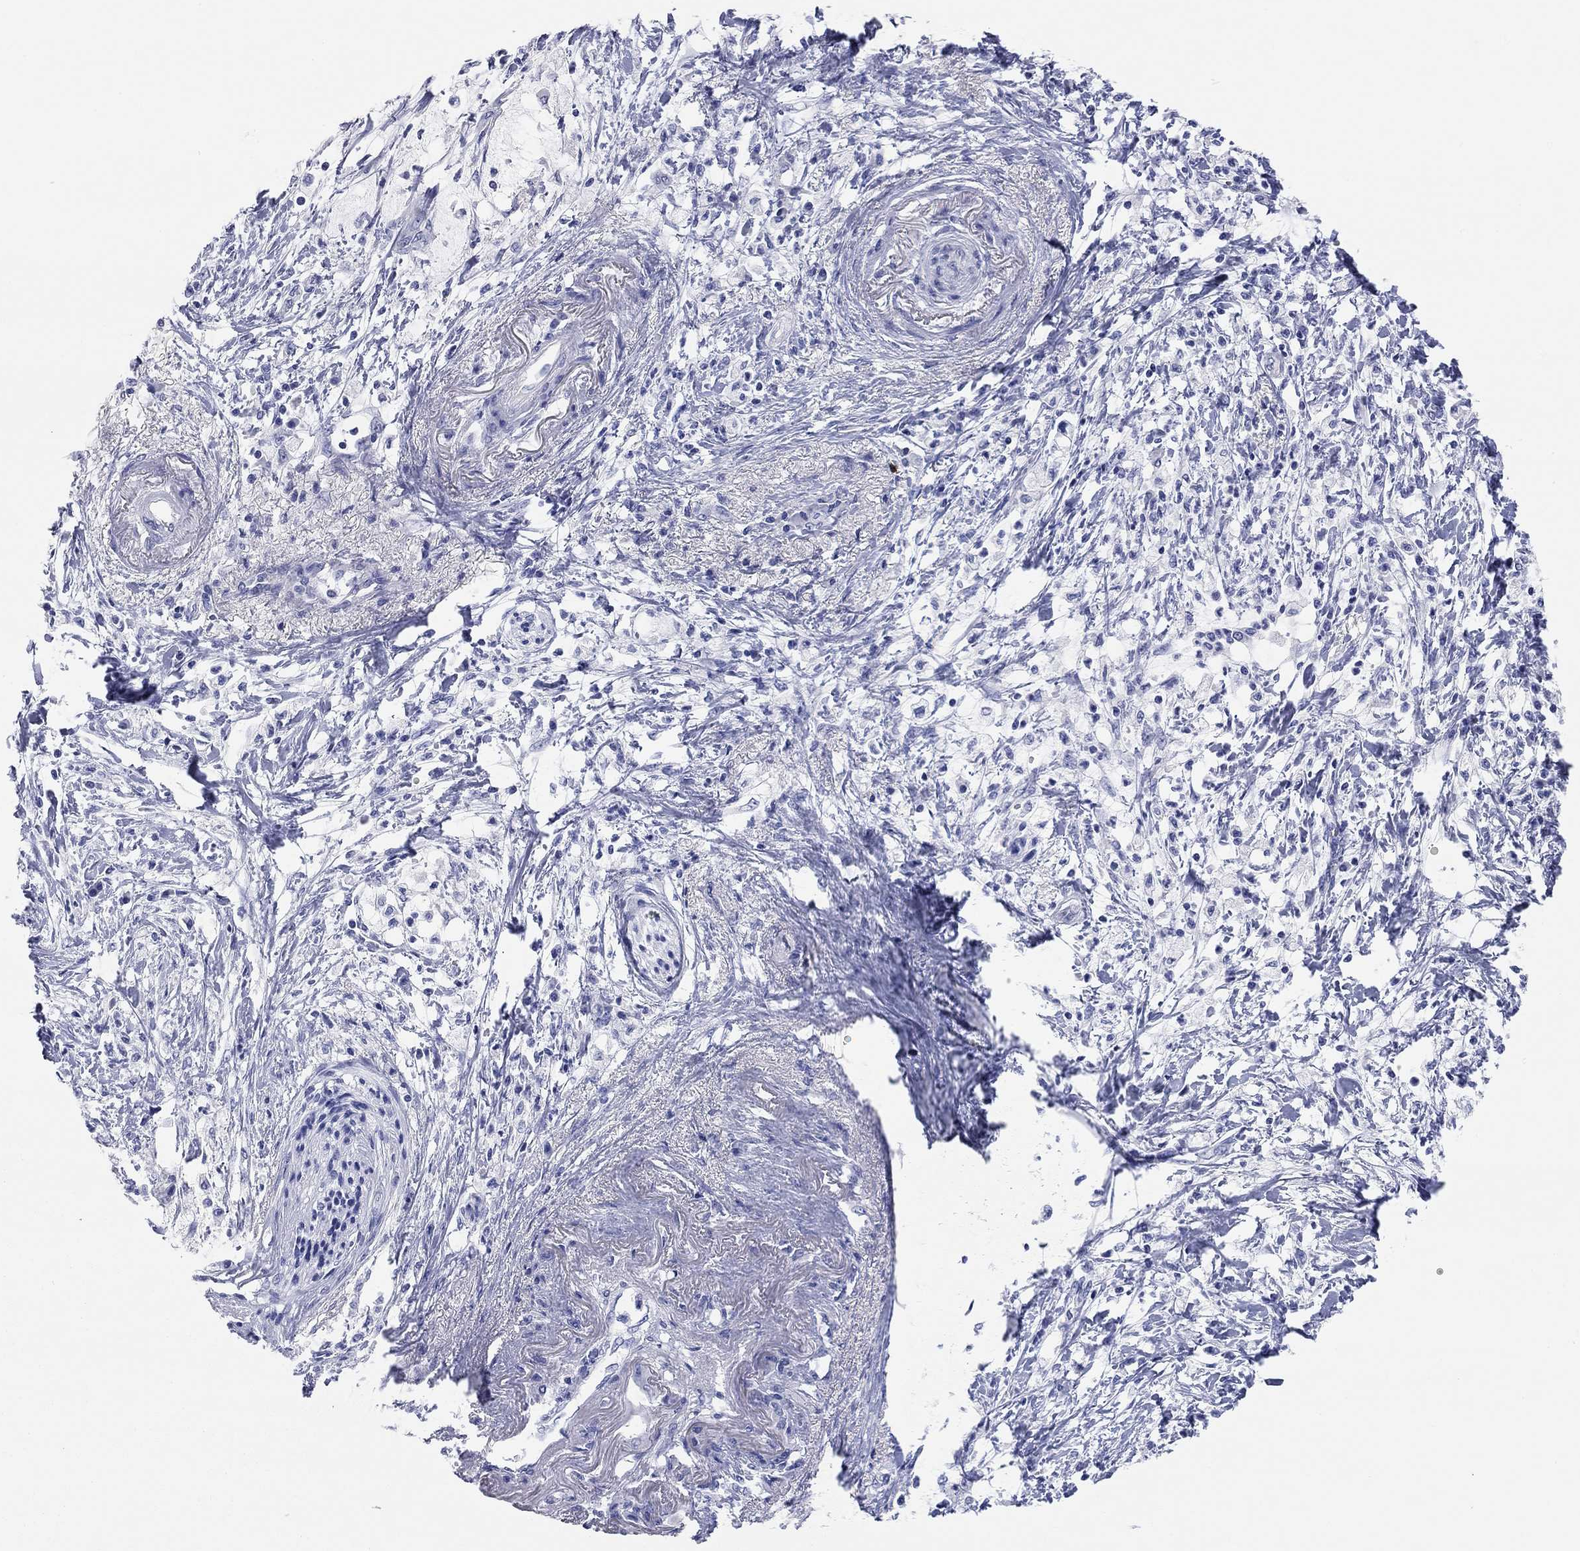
{"staining": {"intensity": "negative", "quantity": "none", "location": "none"}, "tissue": "pancreatic cancer", "cell_type": "Tumor cells", "image_type": "cancer", "snomed": [{"axis": "morphology", "description": "Normal tissue, NOS"}, {"axis": "morphology", "description": "Adenocarcinoma, NOS"}, {"axis": "topography", "description": "Pancreas"}, {"axis": "topography", "description": "Duodenum"}], "caption": "Immunohistochemistry photomicrograph of neoplastic tissue: human pancreatic cancer (adenocarcinoma) stained with DAB (3,3'-diaminobenzidine) reveals no significant protein expression in tumor cells.", "gene": "TMEM221", "patient": {"sex": "female", "age": 60}}